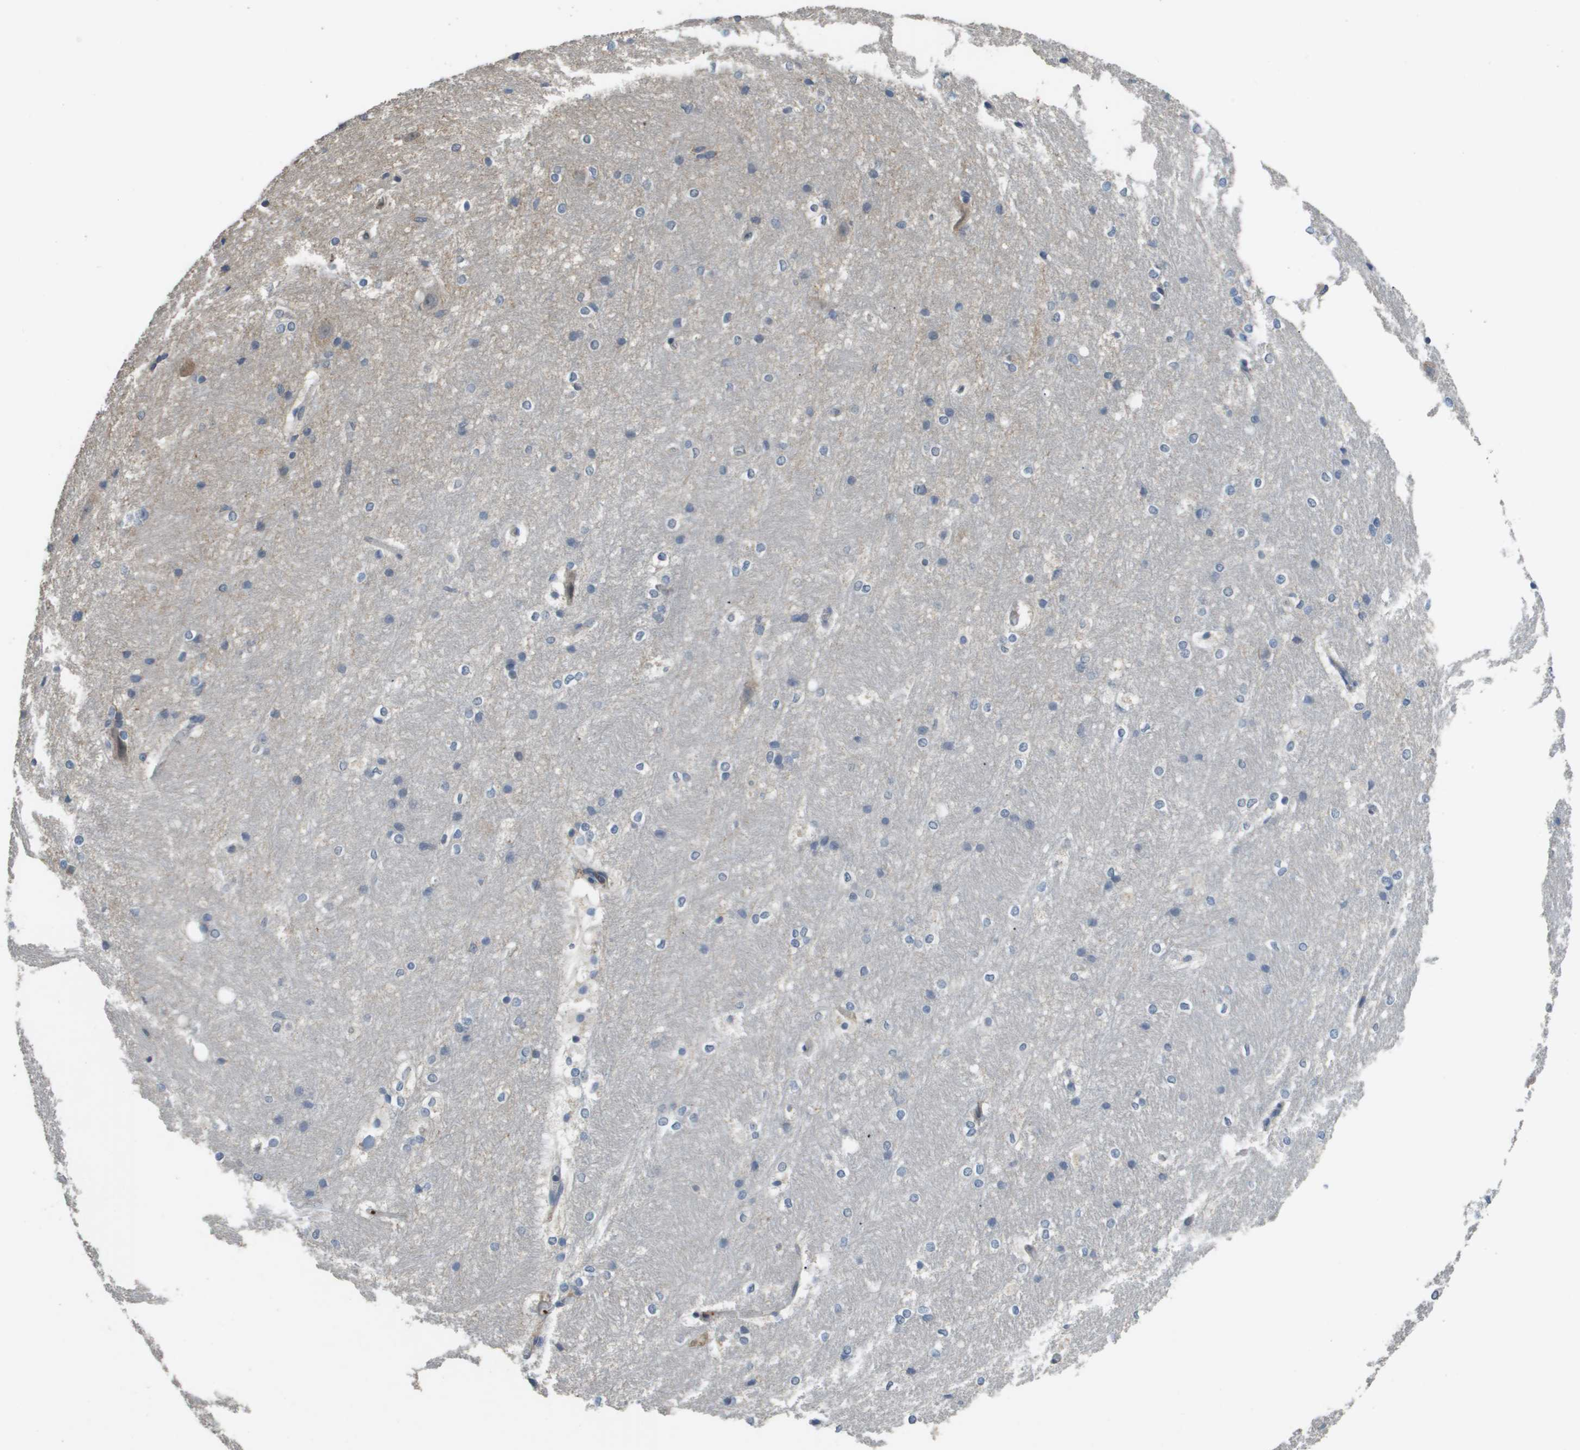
{"staining": {"intensity": "negative", "quantity": "none", "location": "none"}, "tissue": "hippocampus", "cell_type": "Glial cells", "image_type": "normal", "snomed": [{"axis": "morphology", "description": "Normal tissue, NOS"}, {"axis": "topography", "description": "Hippocampus"}], "caption": "Protein analysis of normal hippocampus reveals no significant positivity in glial cells. Nuclei are stained in blue.", "gene": "RAB27B", "patient": {"sex": "female", "age": 19}}